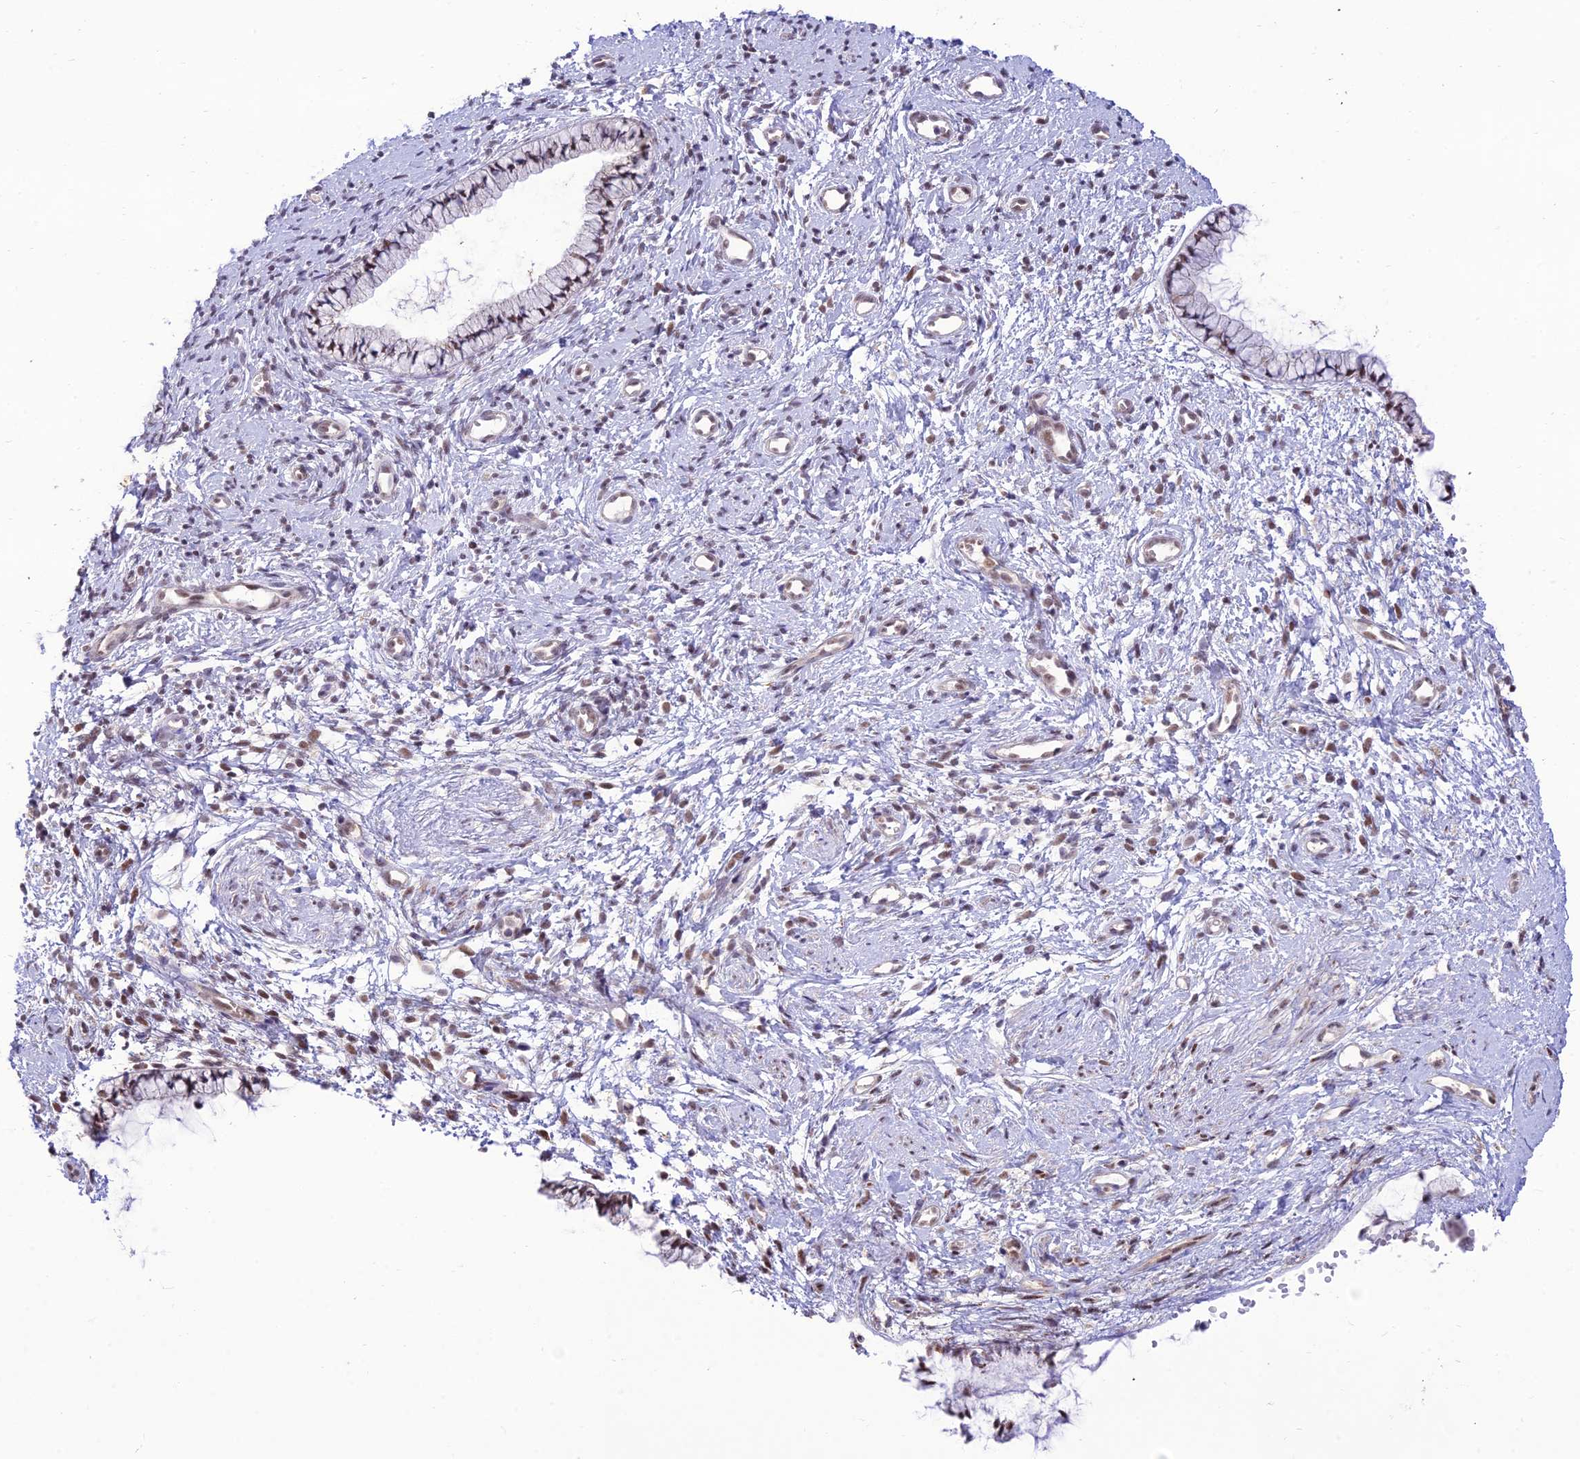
{"staining": {"intensity": "moderate", "quantity": "25%-75%", "location": "nuclear"}, "tissue": "cervix", "cell_type": "Glandular cells", "image_type": "normal", "snomed": [{"axis": "morphology", "description": "Normal tissue, NOS"}, {"axis": "topography", "description": "Cervix"}], "caption": "Immunohistochemical staining of normal human cervix demonstrates moderate nuclear protein expression in approximately 25%-75% of glandular cells.", "gene": "MICOS13", "patient": {"sex": "female", "age": 57}}